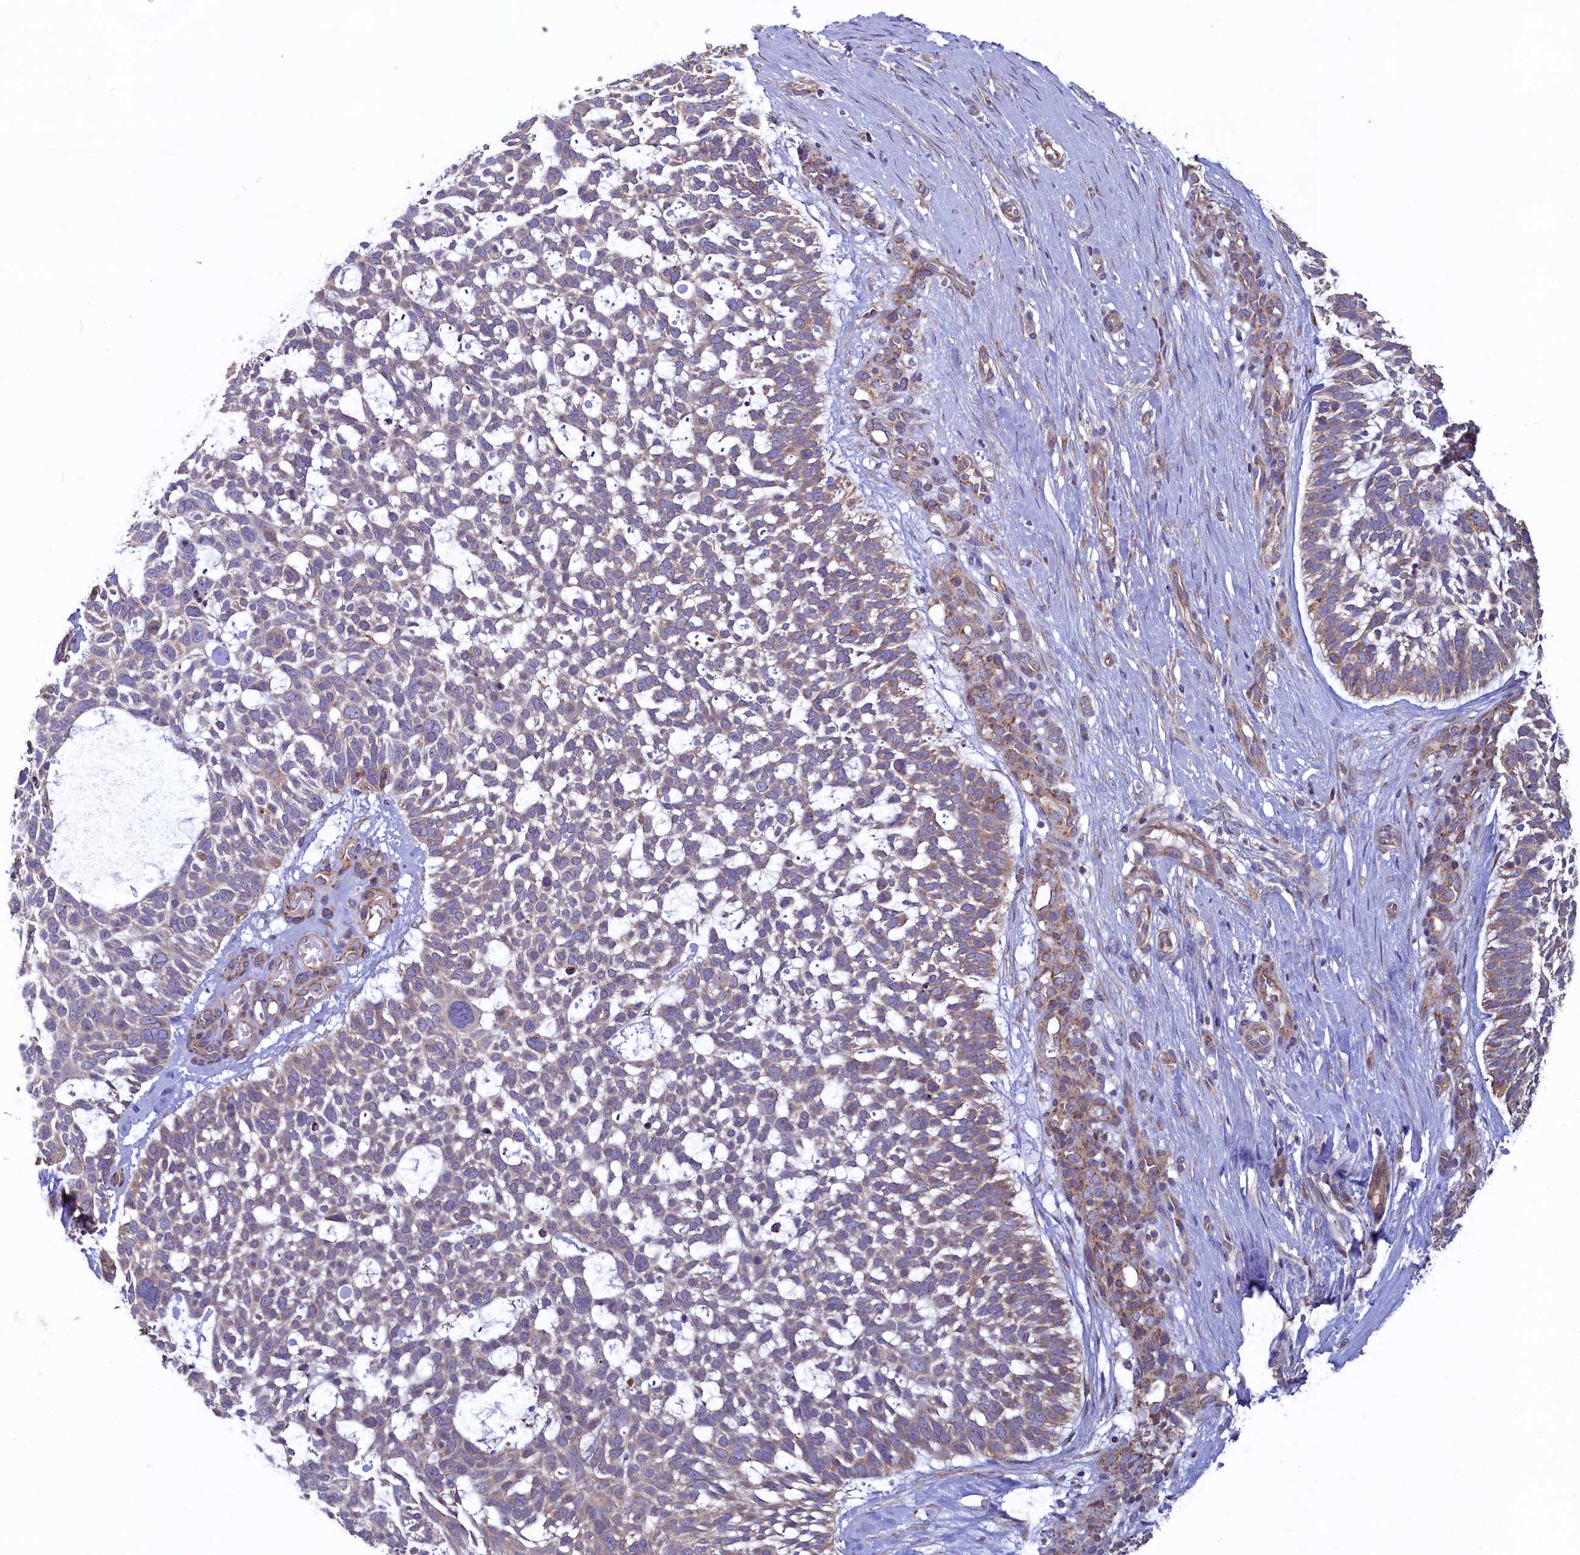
{"staining": {"intensity": "moderate", "quantity": "25%-75%", "location": "cytoplasmic/membranous"}, "tissue": "skin cancer", "cell_type": "Tumor cells", "image_type": "cancer", "snomed": [{"axis": "morphology", "description": "Basal cell carcinoma"}, {"axis": "topography", "description": "Skin"}], "caption": "Immunohistochemical staining of skin cancer (basal cell carcinoma) demonstrates medium levels of moderate cytoplasmic/membranous protein positivity in about 25%-75% of tumor cells.", "gene": "SPATA2L", "patient": {"sex": "male", "age": 88}}